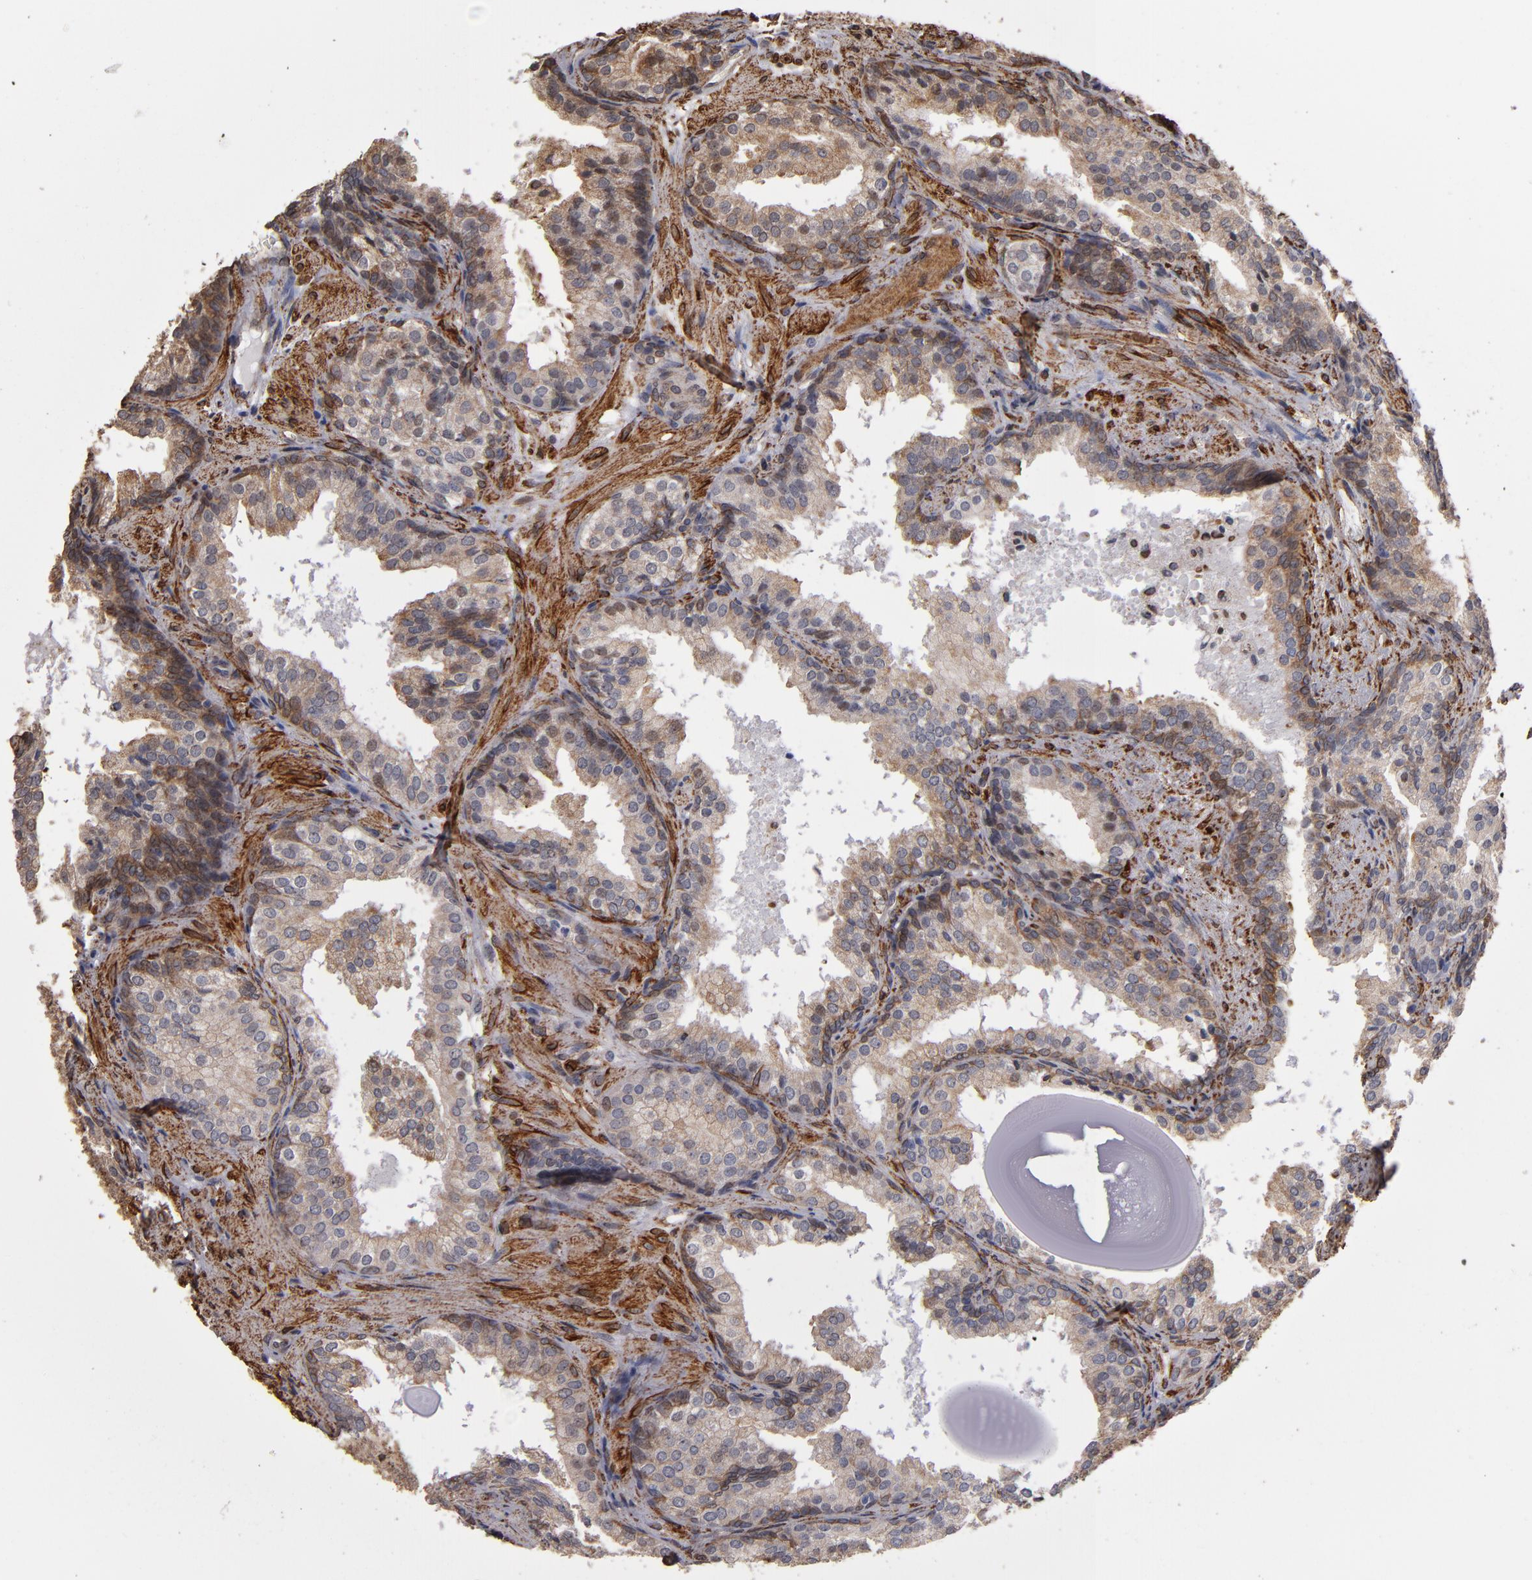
{"staining": {"intensity": "weak", "quantity": ">75%", "location": "cytoplasmic/membranous,nuclear"}, "tissue": "prostate cancer", "cell_type": "Tumor cells", "image_type": "cancer", "snomed": [{"axis": "morphology", "description": "Adenocarcinoma, Low grade"}, {"axis": "topography", "description": "Prostate"}], "caption": "Protein staining demonstrates weak cytoplasmic/membranous and nuclear expression in about >75% of tumor cells in prostate cancer (low-grade adenocarcinoma). The staining was performed using DAB to visualize the protein expression in brown, while the nuclei were stained in blue with hematoxylin (Magnification: 20x).", "gene": "PGRMC1", "patient": {"sex": "male", "age": 69}}